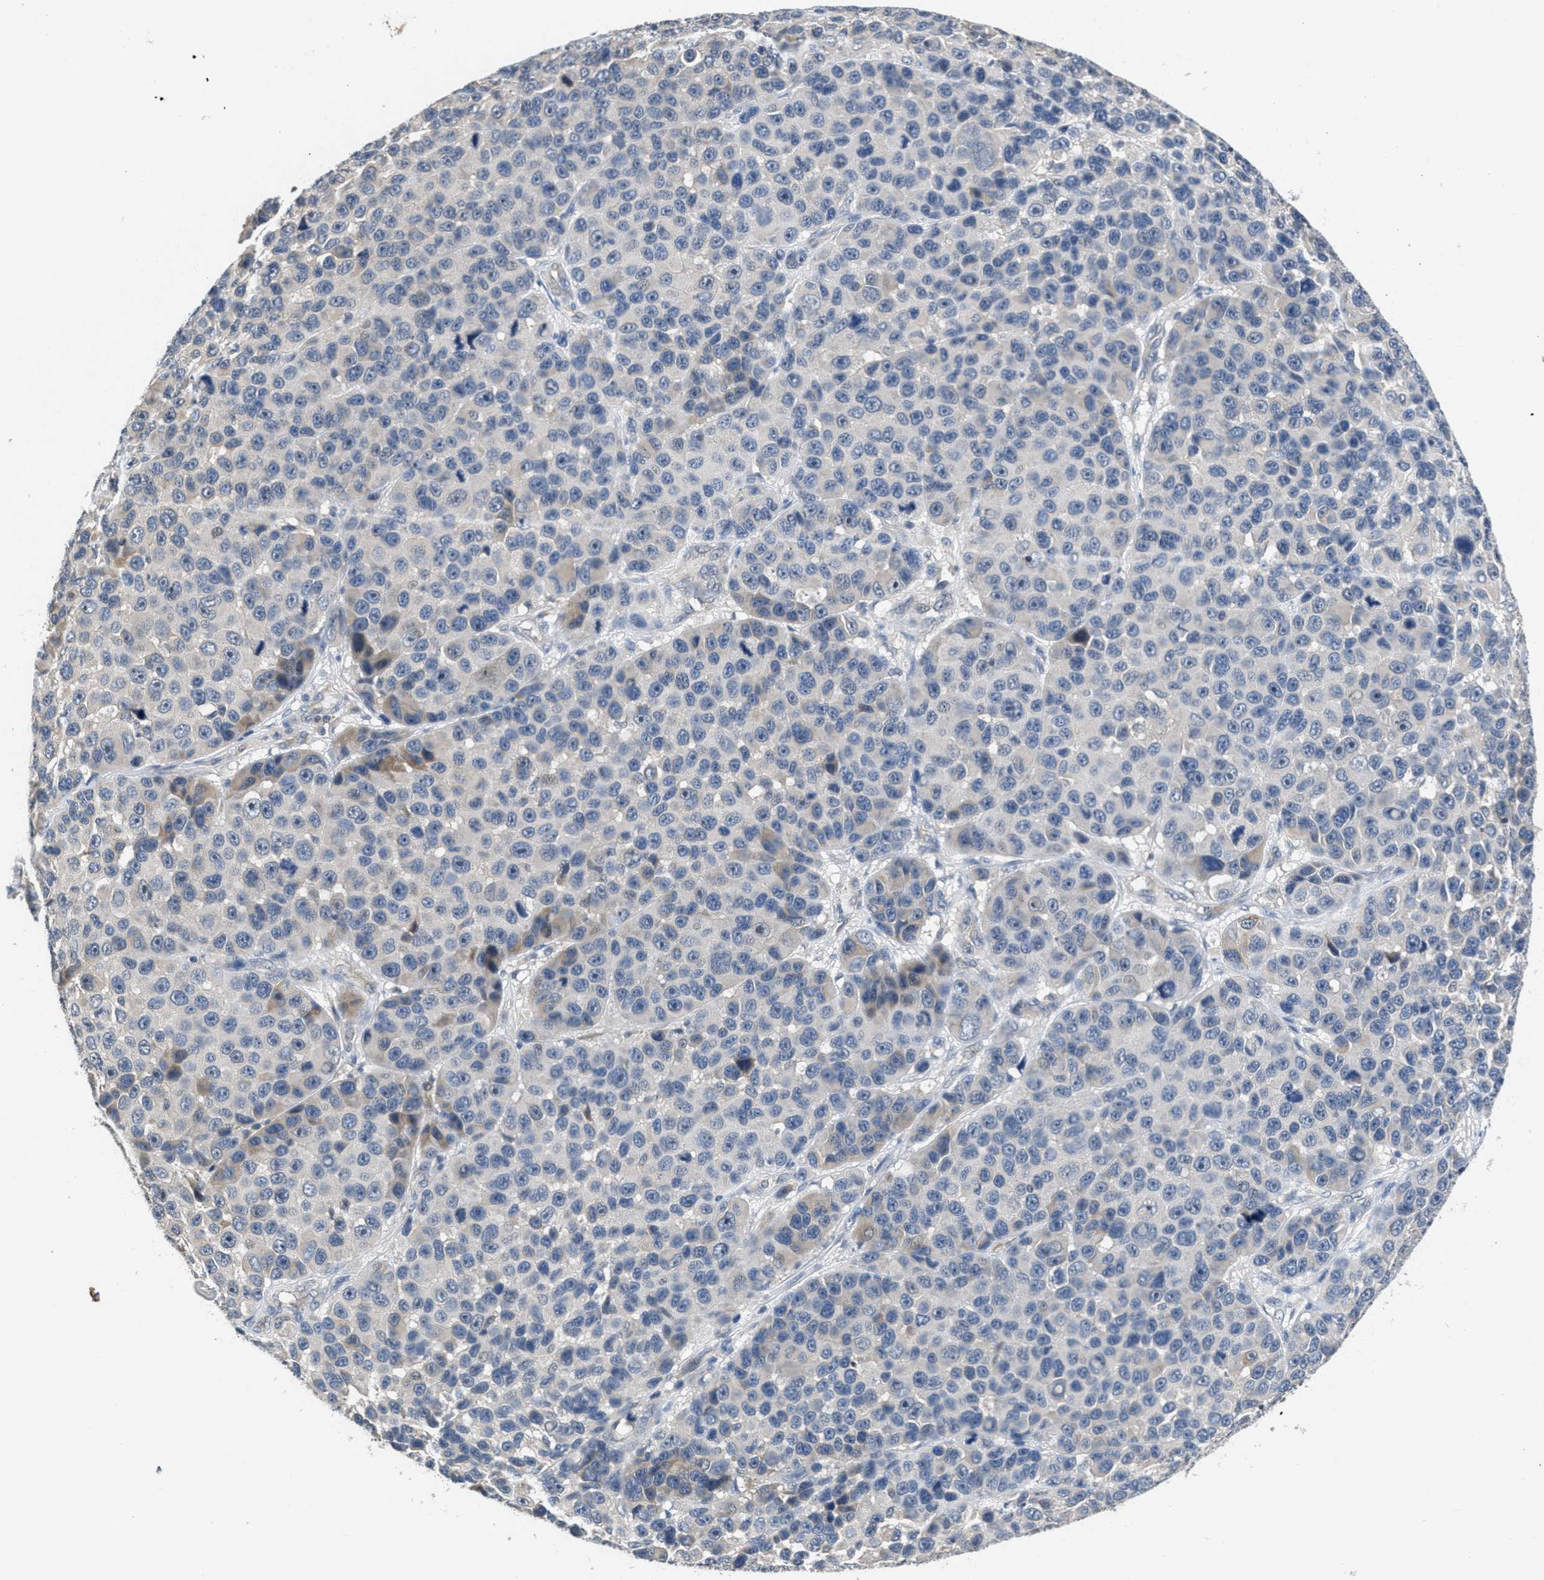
{"staining": {"intensity": "weak", "quantity": "<25%", "location": "cytoplasmic/membranous"}, "tissue": "melanoma", "cell_type": "Tumor cells", "image_type": "cancer", "snomed": [{"axis": "morphology", "description": "Malignant melanoma, NOS"}, {"axis": "topography", "description": "Skin"}], "caption": "IHC image of neoplastic tissue: malignant melanoma stained with DAB (3,3'-diaminobenzidine) exhibits no significant protein positivity in tumor cells.", "gene": "ANGPT1", "patient": {"sex": "male", "age": 53}}